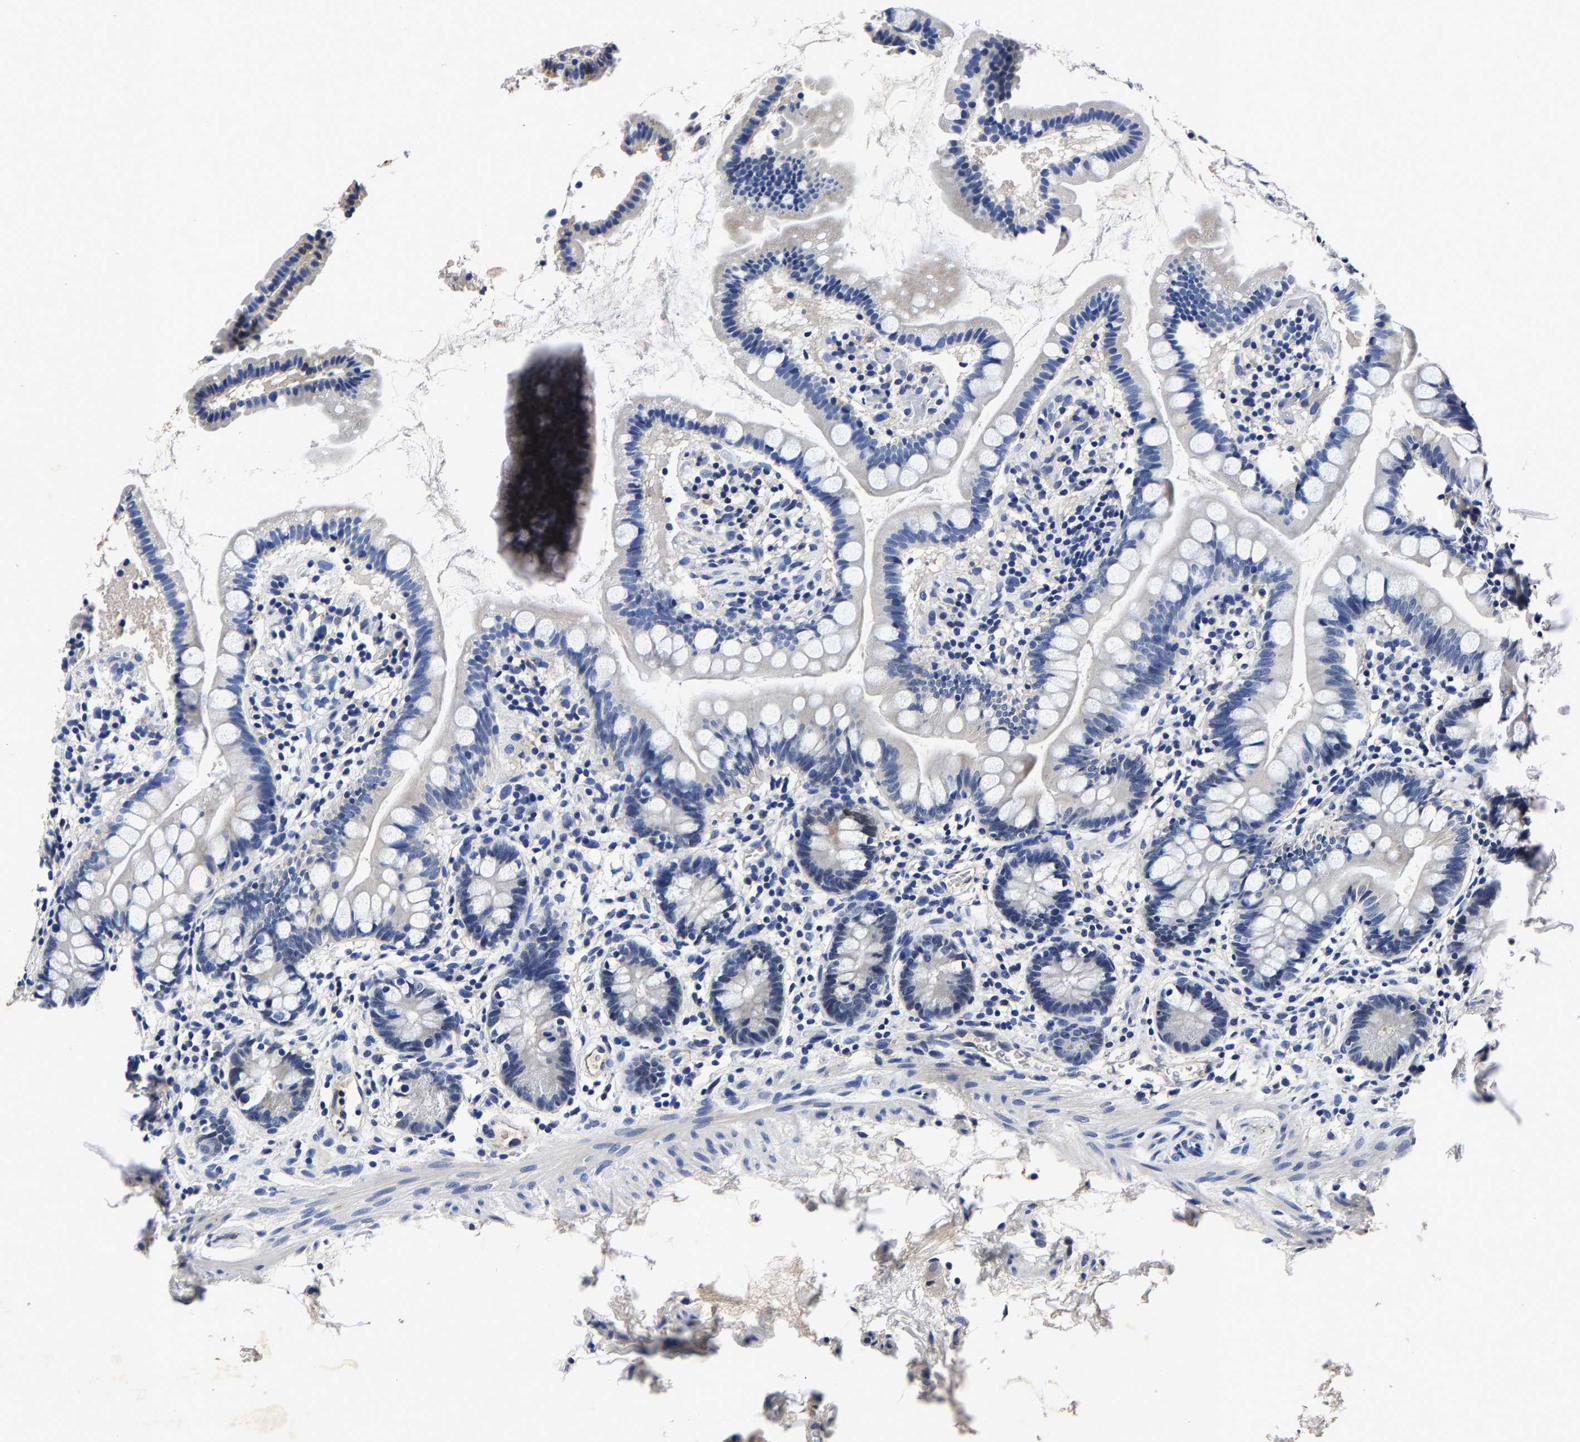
{"staining": {"intensity": "negative", "quantity": "none", "location": "none"}, "tissue": "small intestine", "cell_type": "Glandular cells", "image_type": "normal", "snomed": [{"axis": "morphology", "description": "Normal tissue, NOS"}, {"axis": "topography", "description": "Small intestine"}], "caption": "Immunohistochemical staining of benign small intestine reveals no significant staining in glandular cells.", "gene": "PSPH", "patient": {"sex": "female", "age": 84}}